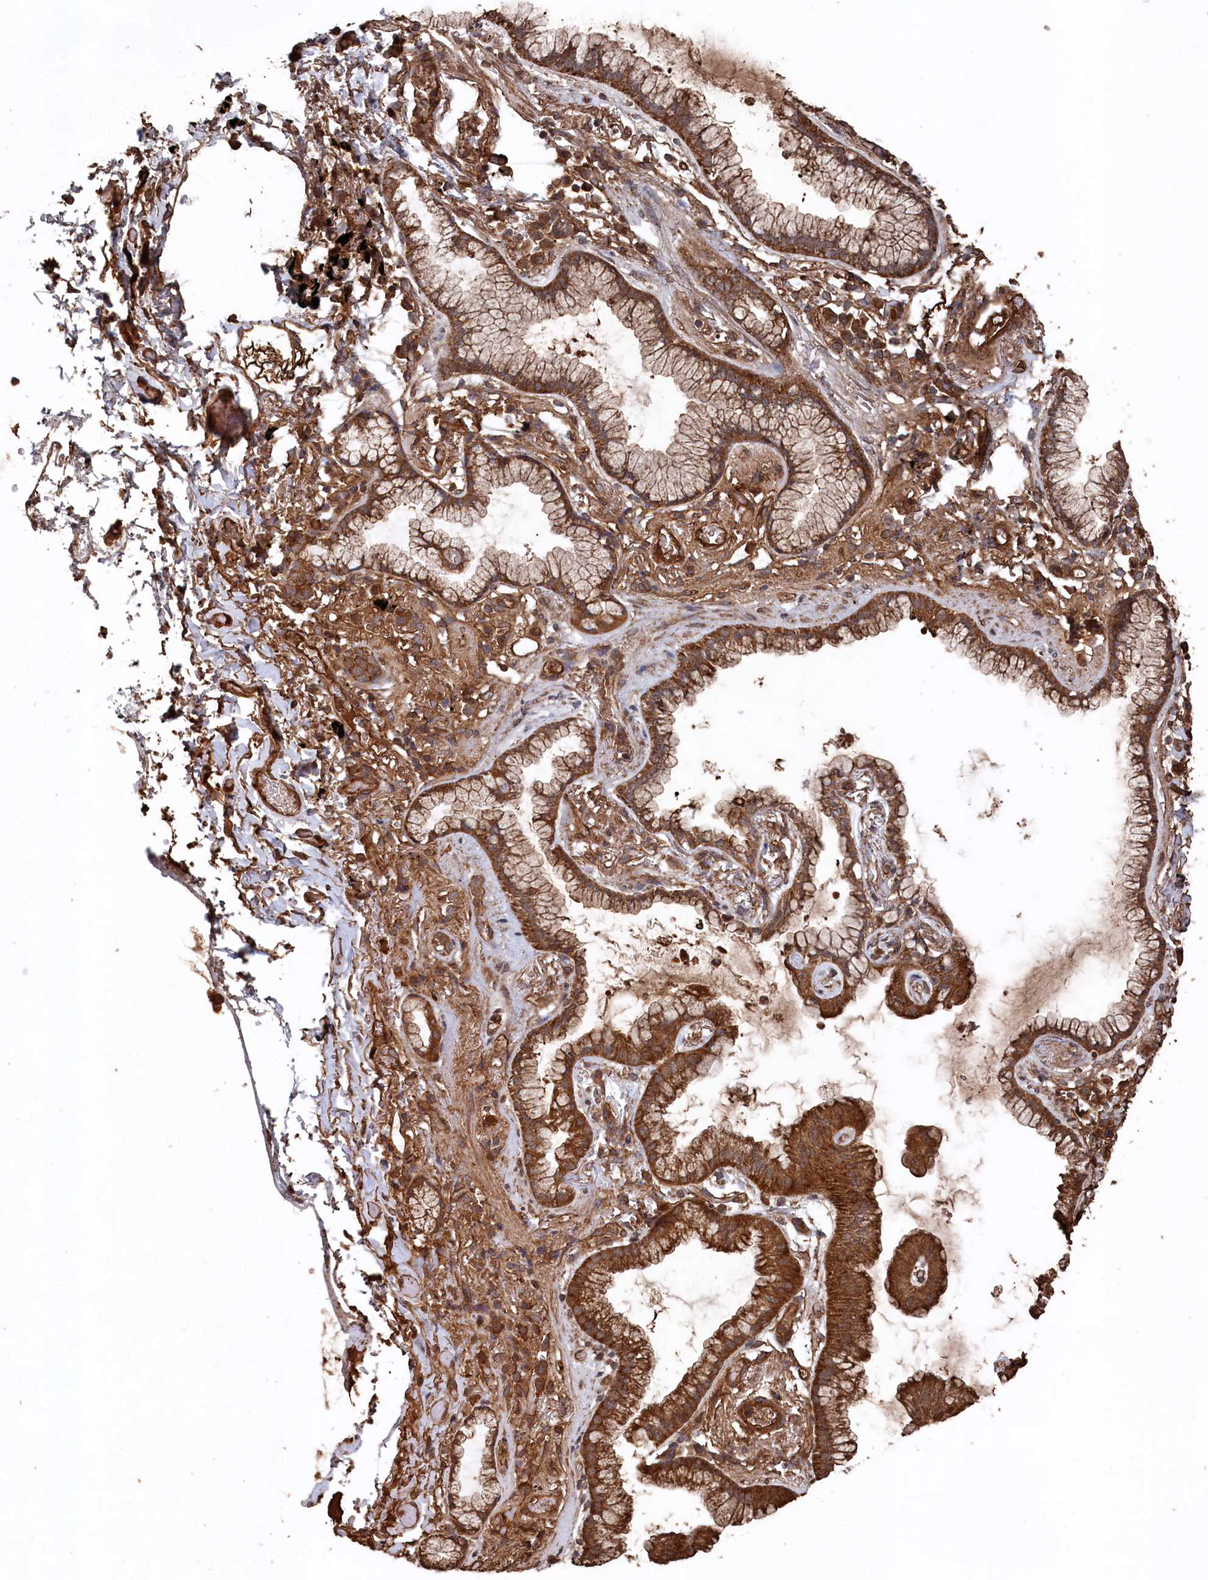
{"staining": {"intensity": "strong", "quantity": ">75%", "location": "cytoplasmic/membranous"}, "tissue": "lung cancer", "cell_type": "Tumor cells", "image_type": "cancer", "snomed": [{"axis": "morphology", "description": "Adenocarcinoma, NOS"}, {"axis": "topography", "description": "Lung"}], "caption": "Immunohistochemistry histopathology image of human adenocarcinoma (lung) stained for a protein (brown), which demonstrates high levels of strong cytoplasmic/membranous positivity in approximately >75% of tumor cells.", "gene": "SNX33", "patient": {"sex": "female", "age": 70}}